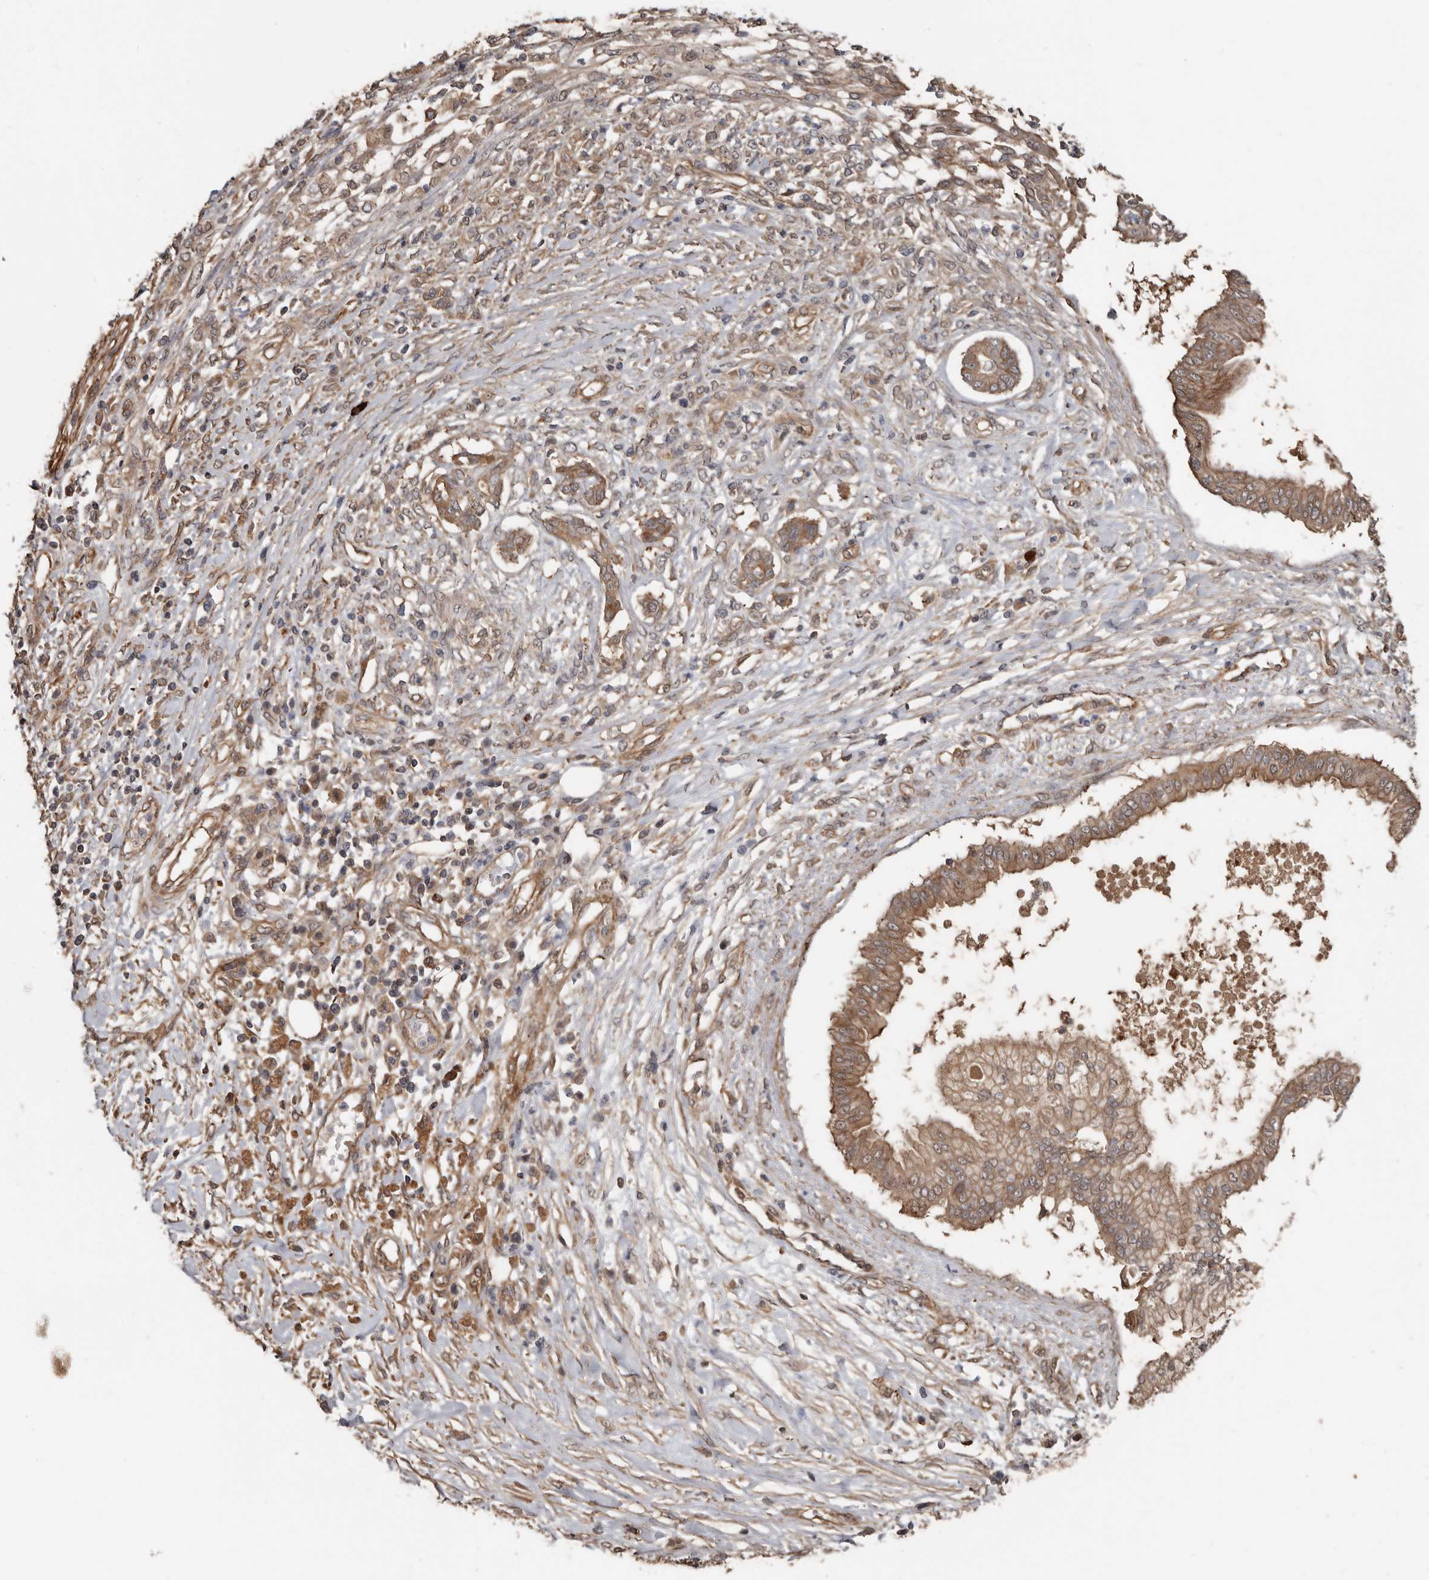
{"staining": {"intensity": "moderate", "quantity": ">75%", "location": "cytoplasmic/membranous"}, "tissue": "pancreatic cancer", "cell_type": "Tumor cells", "image_type": "cancer", "snomed": [{"axis": "morphology", "description": "Adenocarcinoma, NOS"}, {"axis": "topography", "description": "Pancreas"}], "caption": "IHC (DAB) staining of adenocarcinoma (pancreatic) exhibits moderate cytoplasmic/membranous protein staining in approximately >75% of tumor cells.", "gene": "EXOC3L1", "patient": {"sex": "female", "age": 56}}